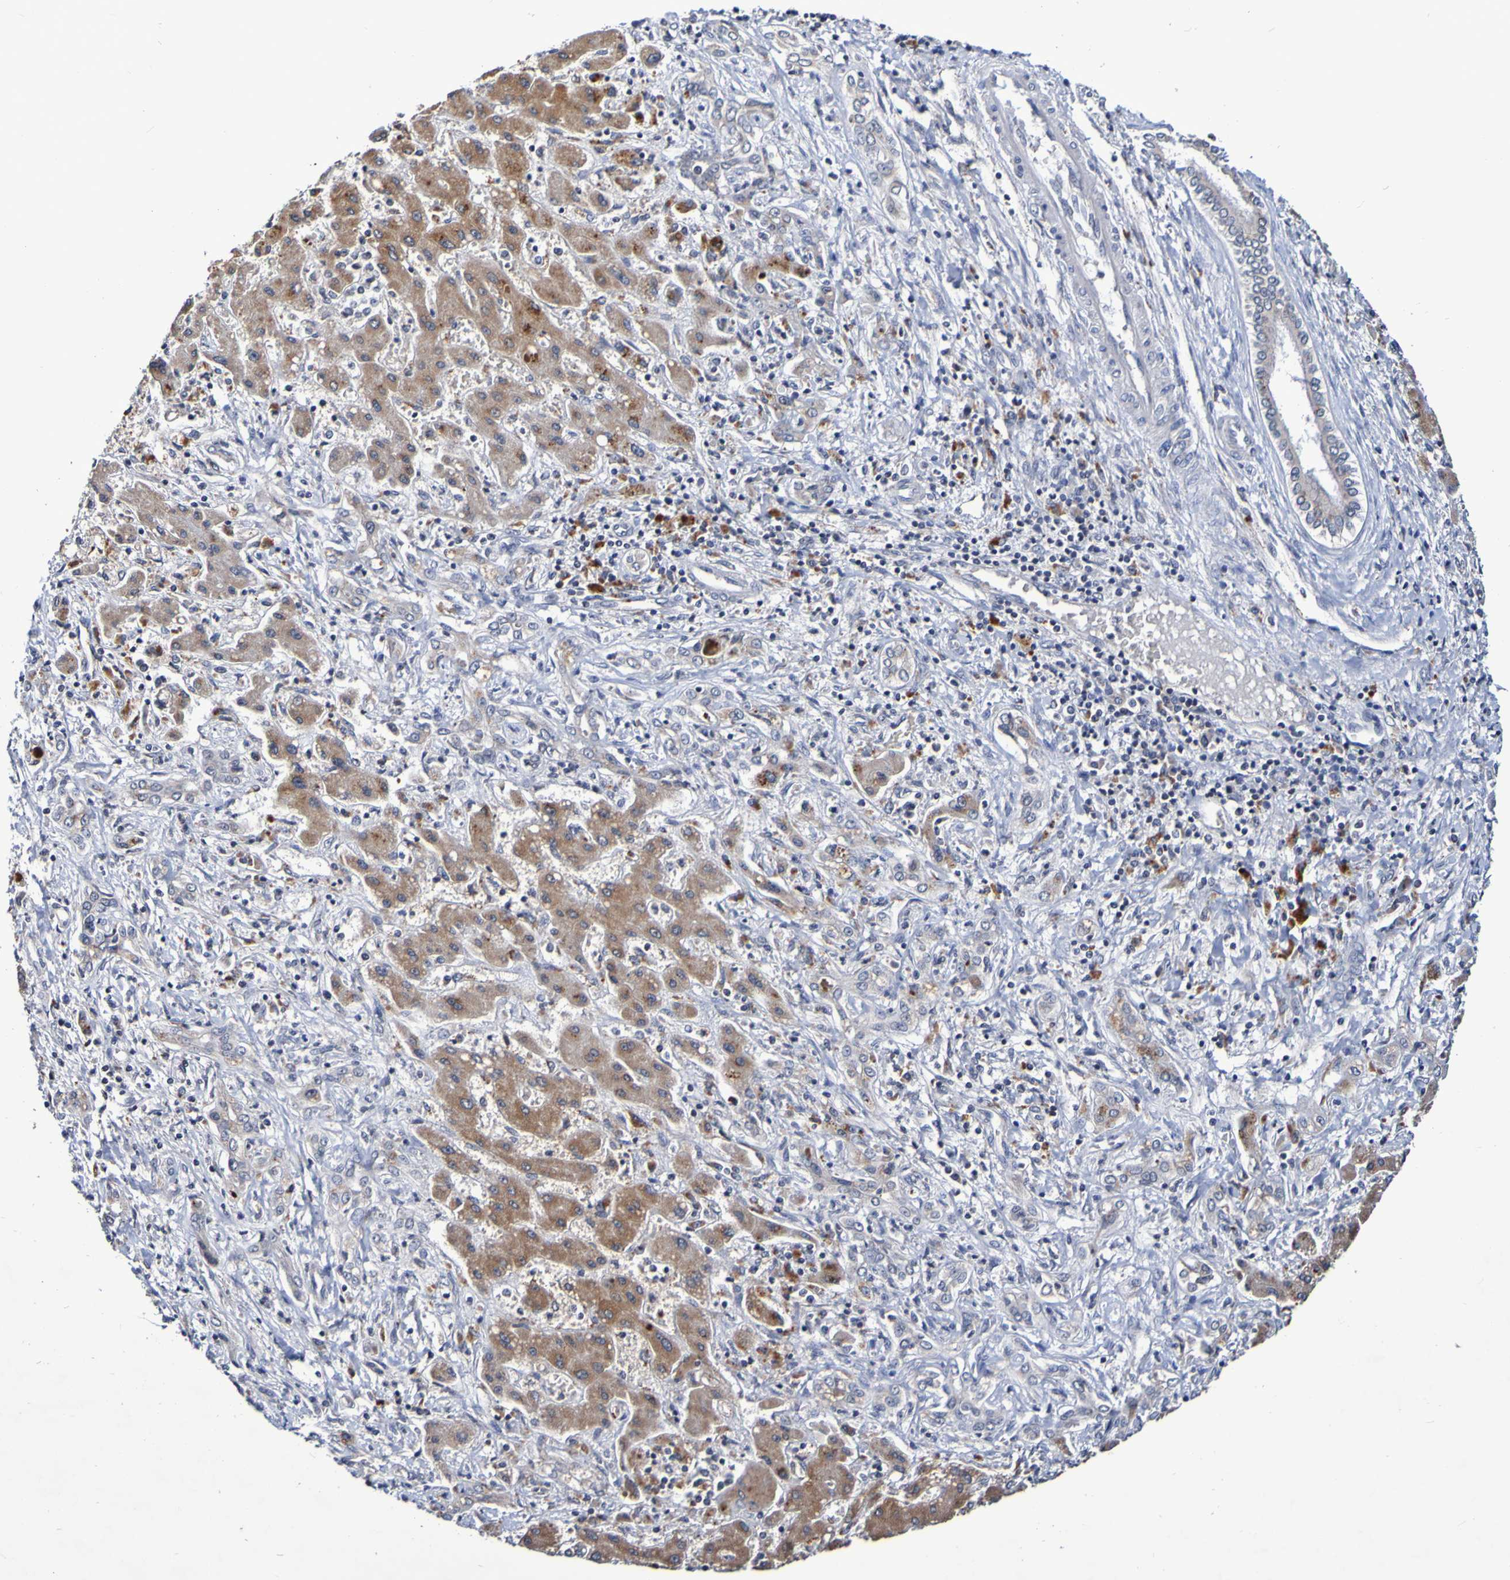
{"staining": {"intensity": "strong", "quantity": "<25%", "location": "cytoplasmic/membranous"}, "tissue": "liver cancer", "cell_type": "Tumor cells", "image_type": "cancer", "snomed": [{"axis": "morphology", "description": "Cholangiocarcinoma"}, {"axis": "topography", "description": "Liver"}], "caption": "Protein expression analysis of liver cancer displays strong cytoplasmic/membranous staining in about <25% of tumor cells. (Brightfield microscopy of DAB IHC at high magnification).", "gene": "PTP4A2", "patient": {"sex": "male", "age": 50}}